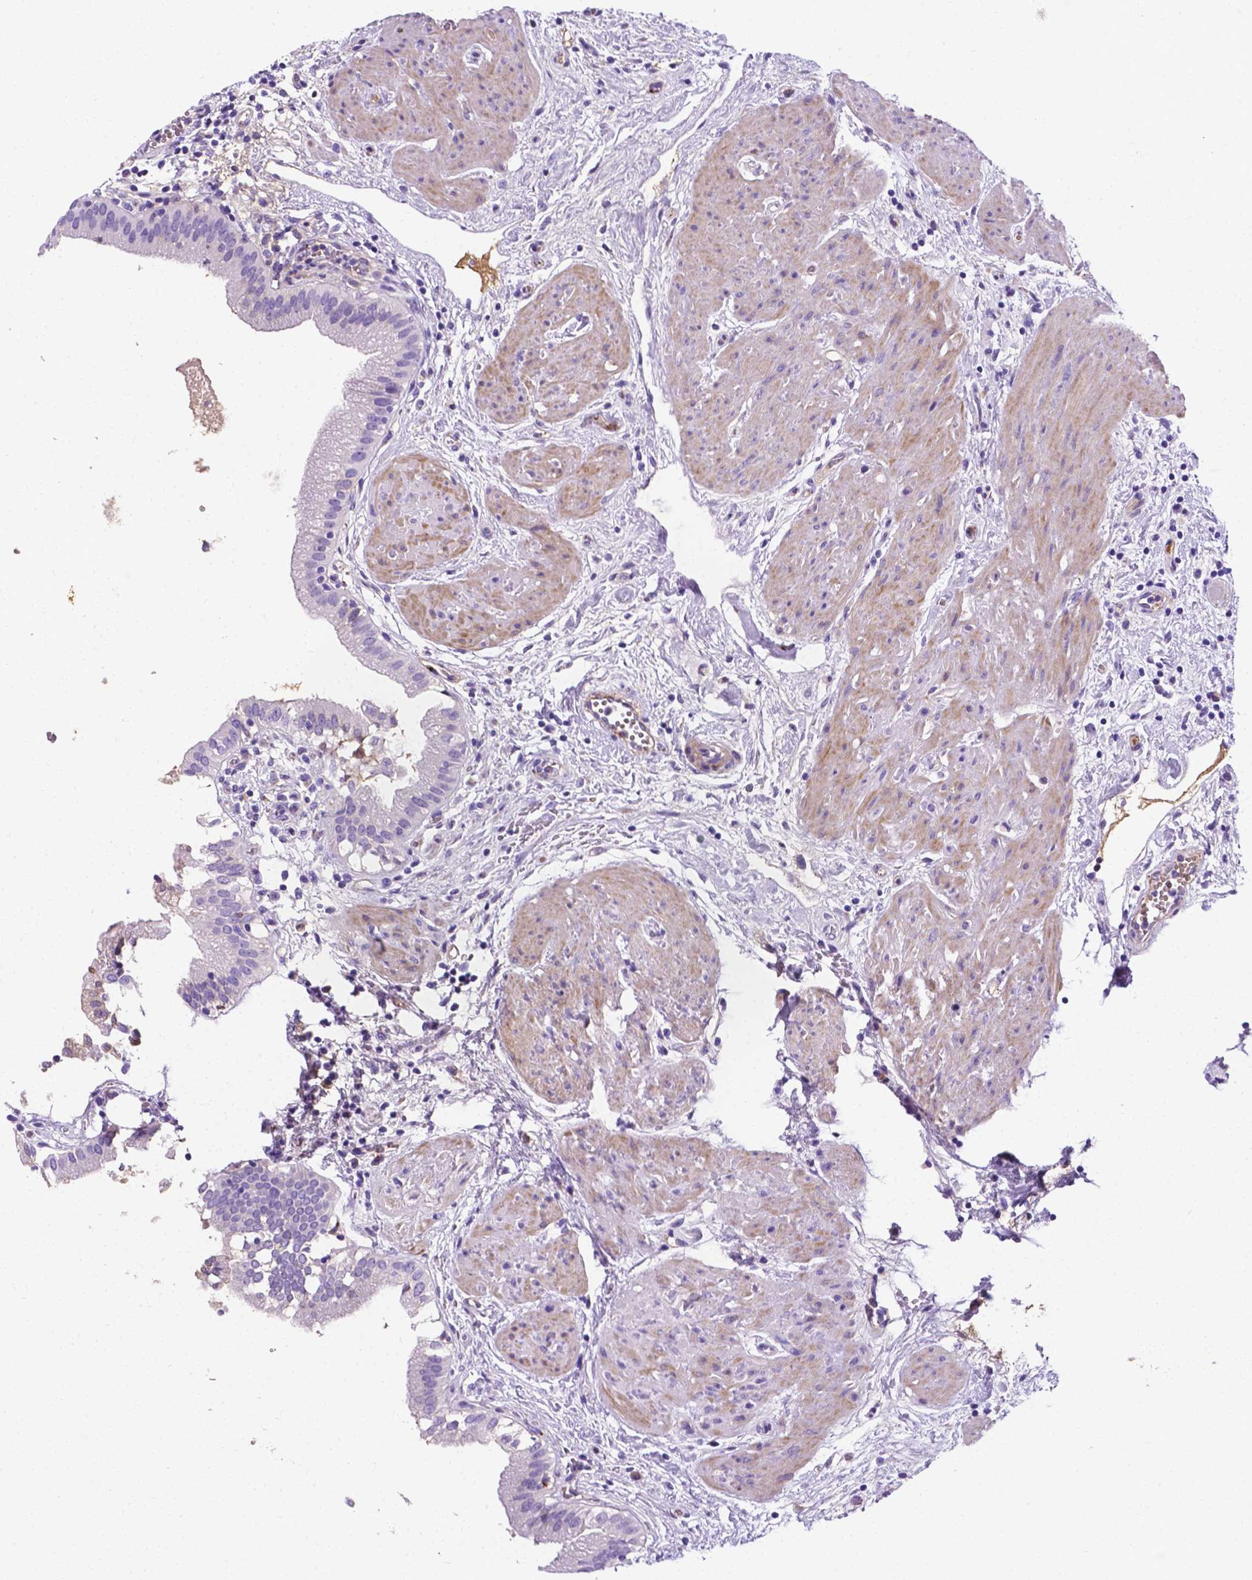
{"staining": {"intensity": "negative", "quantity": "none", "location": "none"}, "tissue": "gallbladder", "cell_type": "Glandular cells", "image_type": "normal", "snomed": [{"axis": "morphology", "description": "Normal tissue, NOS"}, {"axis": "topography", "description": "Gallbladder"}], "caption": "Photomicrograph shows no significant protein staining in glandular cells of benign gallbladder.", "gene": "APOE", "patient": {"sex": "female", "age": 65}}